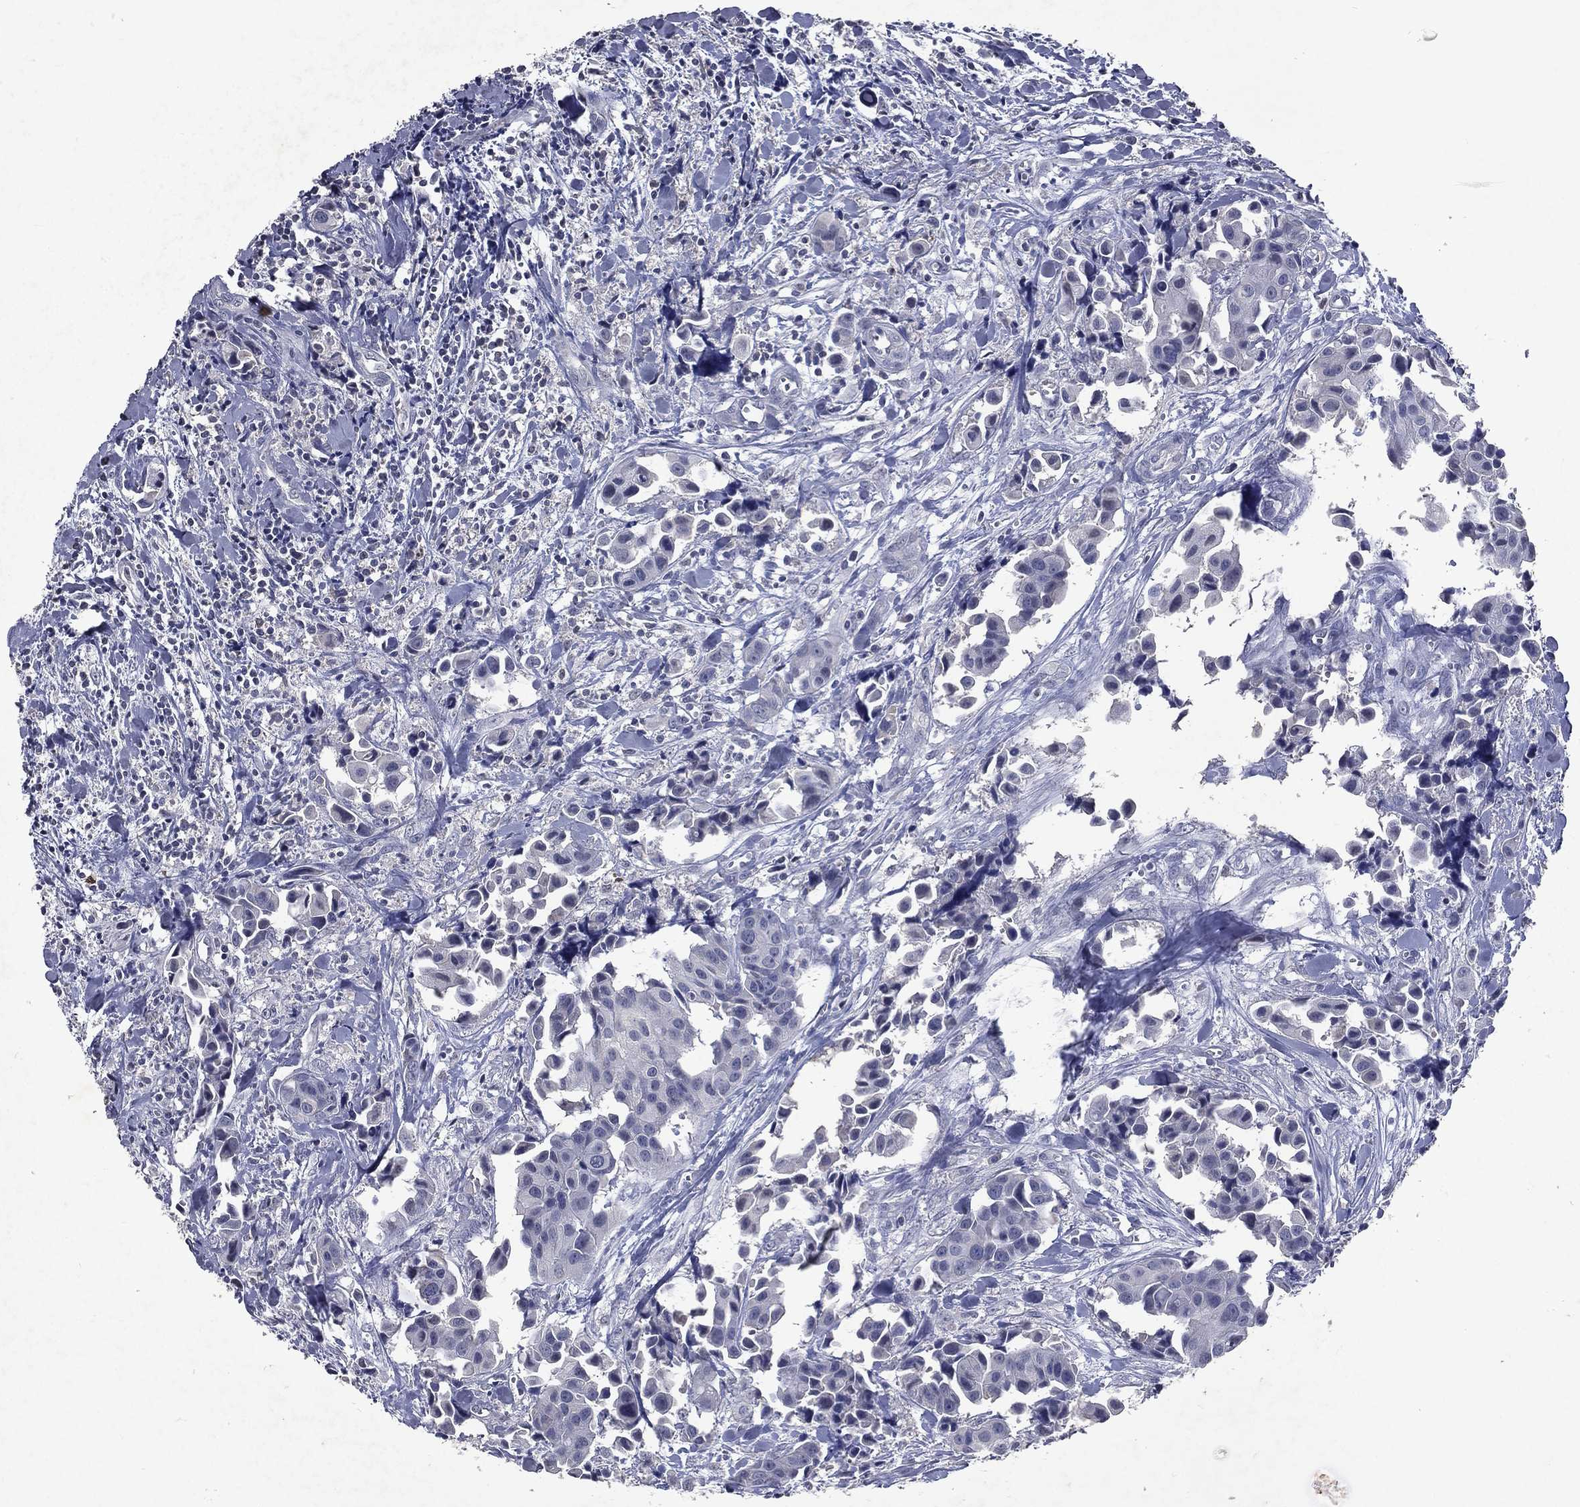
{"staining": {"intensity": "negative", "quantity": "none", "location": "none"}, "tissue": "head and neck cancer", "cell_type": "Tumor cells", "image_type": "cancer", "snomed": [{"axis": "morphology", "description": "Adenocarcinoma, NOS"}, {"axis": "topography", "description": "Head-Neck"}], "caption": "This is an IHC histopathology image of adenocarcinoma (head and neck). There is no expression in tumor cells.", "gene": "SLC34A2", "patient": {"sex": "male", "age": 76}}